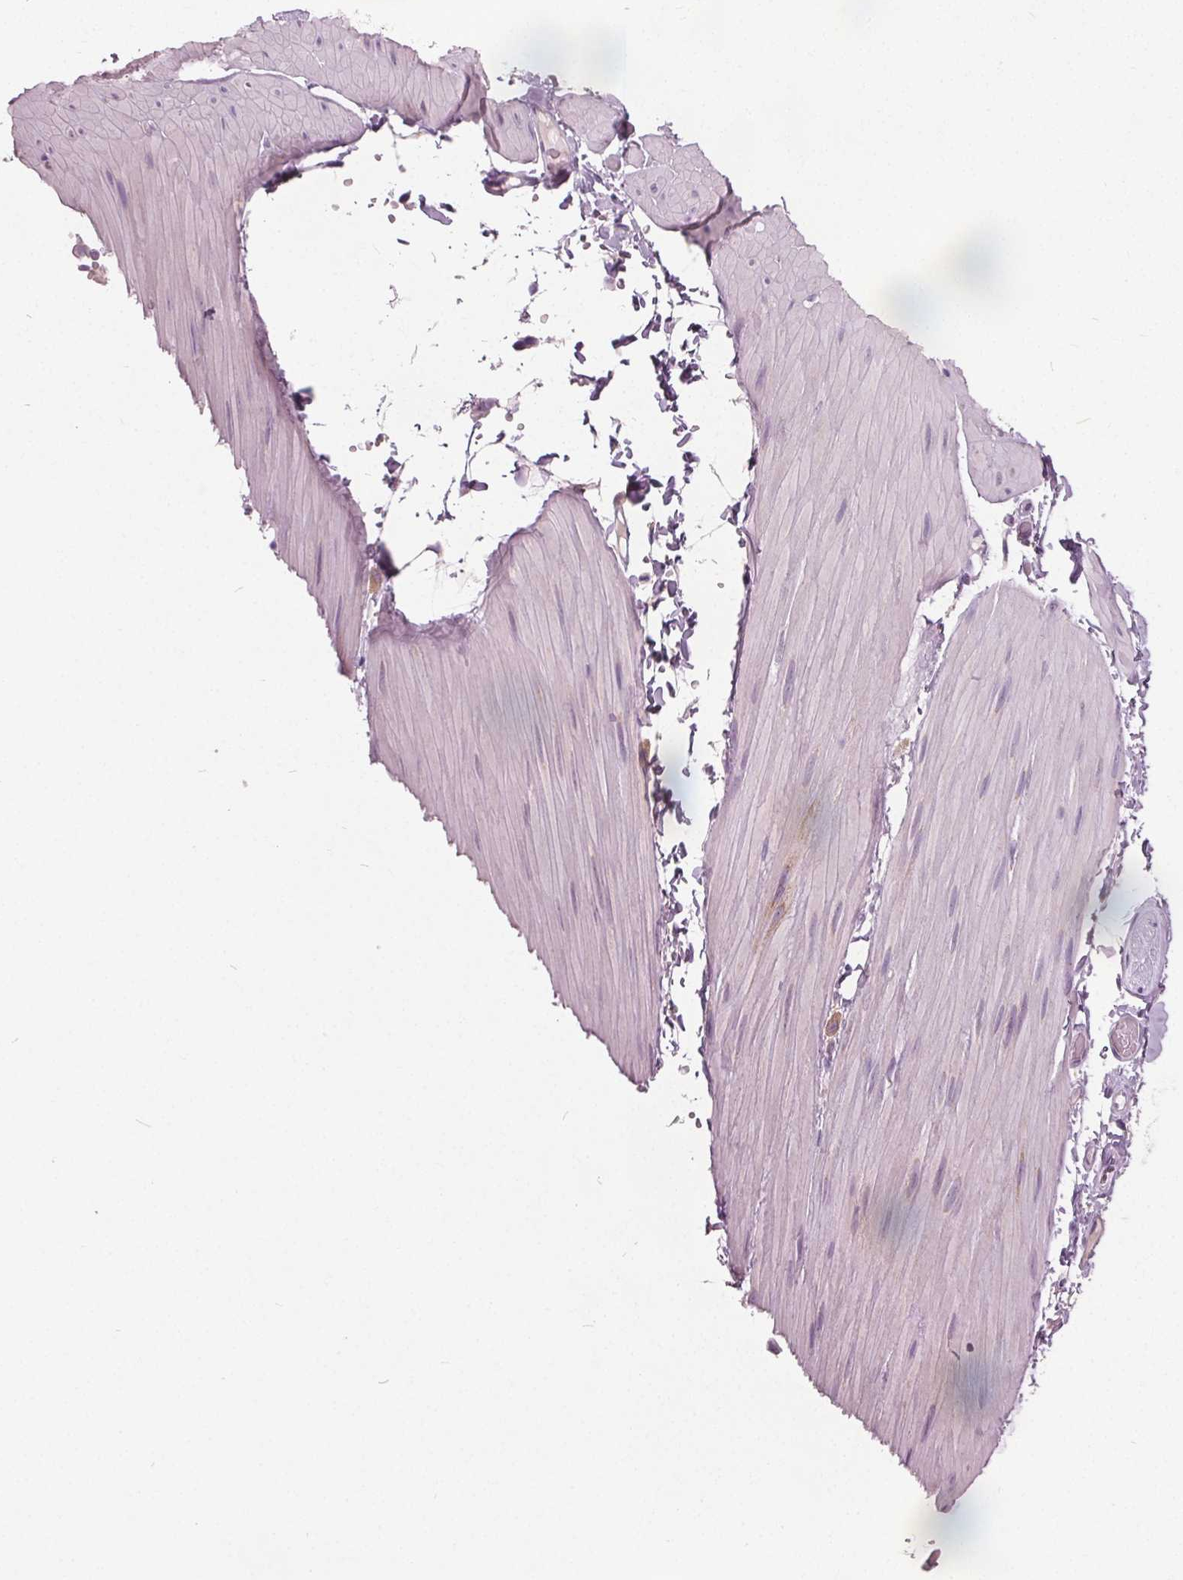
{"staining": {"intensity": "negative", "quantity": "none", "location": "none"}, "tissue": "adipose tissue", "cell_type": "Adipocytes", "image_type": "normal", "snomed": [{"axis": "morphology", "description": "Normal tissue, NOS"}, {"axis": "topography", "description": "Smooth muscle"}, {"axis": "topography", "description": "Peripheral nerve tissue"}], "caption": "DAB (3,3'-diaminobenzidine) immunohistochemical staining of unremarkable human adipose tissue exhibits no significant staining in adipocytes.", "gene": "ECI2", "patient": {"sex": "male", "age": 58}}